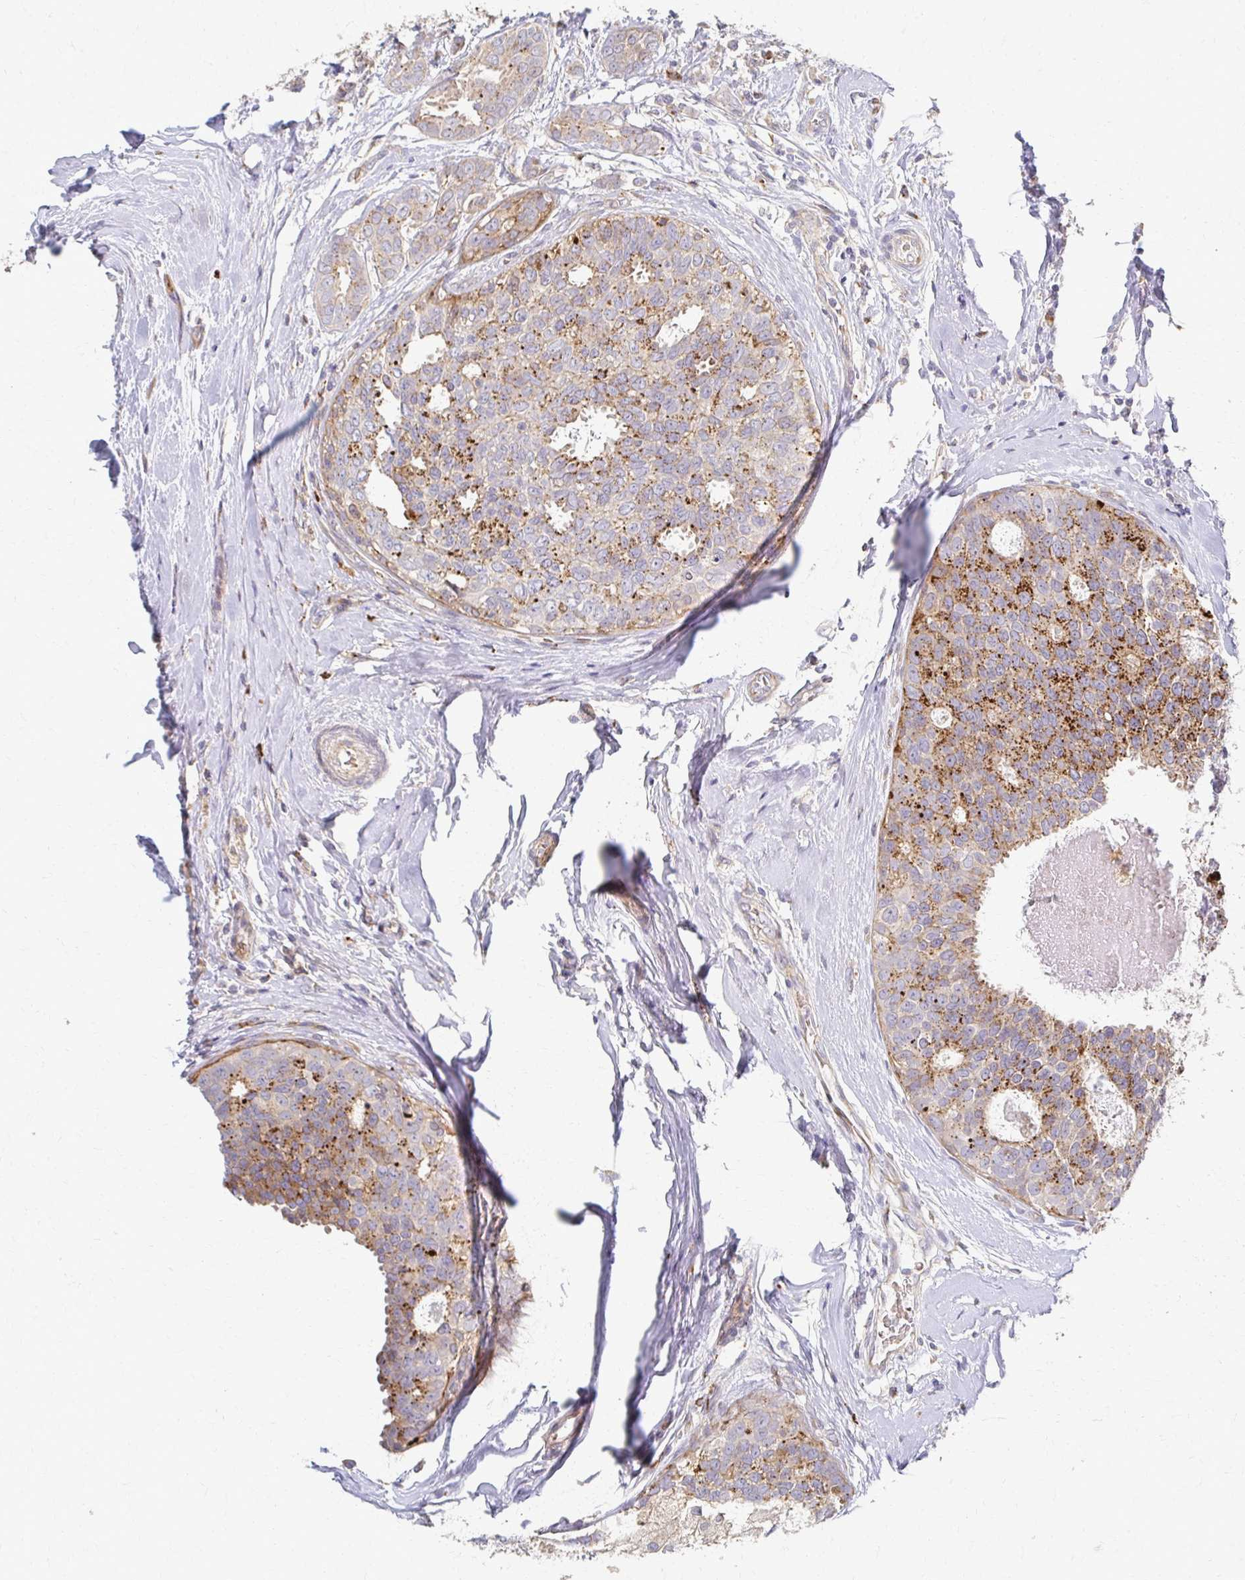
{"staining": {"intensity": "moderate", "quantity": "25%-75%", "location": "cytoplasmic/membranous"}, "tissue": "breast cancer", "cell_type": "Tumor cells", "image_type": "cancer", "snomed": [{"axis": "morphology", "description": "Duct carcinoma"}, {"axis": "topography", "description": "Breast"}], "caption": "Immunohistochemical staining of breast intraductal carcinoma reveals moderate cytoplasmic/membranous protein positivity in about 25%-75% of tumor cells. Using DAB (3,3'-diaminobenzidine) (brown) and hematoxylin (blue) stains, captured at high magnification using brightfield microscopy.", "gene": "SKA2", "patient": {"sex": "female", "age": 45}}